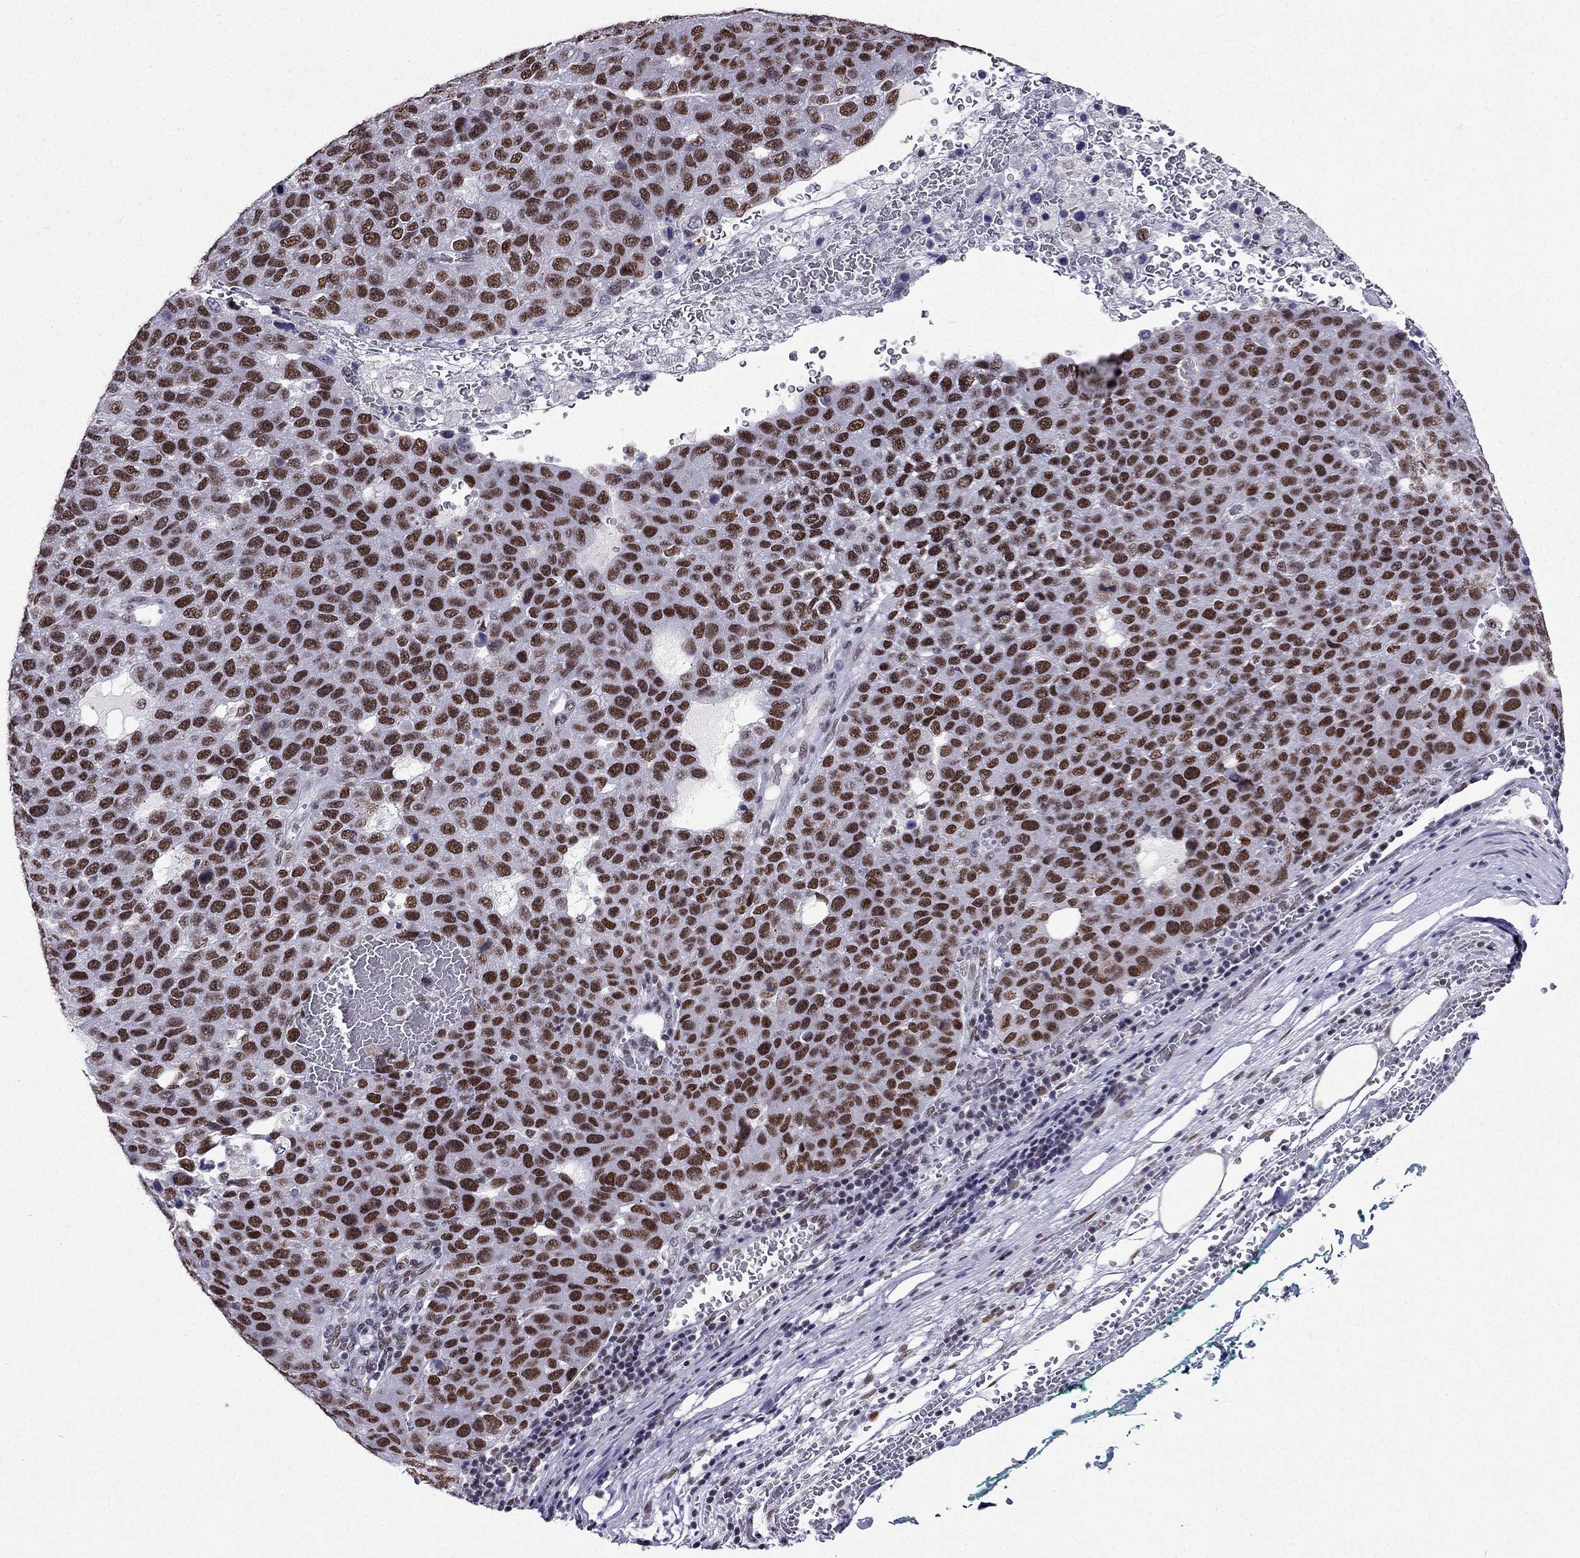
{"staining": {"intensity": "strong", "quantity": "25%-75%", "location": "nuclear"}, "tissue": "pancreatic cancer", "cell_type": "Tumor cells", "image_type": "cancer", "snomed": [{"axis": "morphology", "description": "Adenocarcinoma, NOS"}, {"axis": "topography", "description": "Pancreas"}], "caption": "A histopathology image of adenocarcinoma (pancreatic) stained for a protein displays strong nuclear brown staining in tumor cells.", "gene": "ZNF420", "patient": {"sex": "female", "age": 61}}